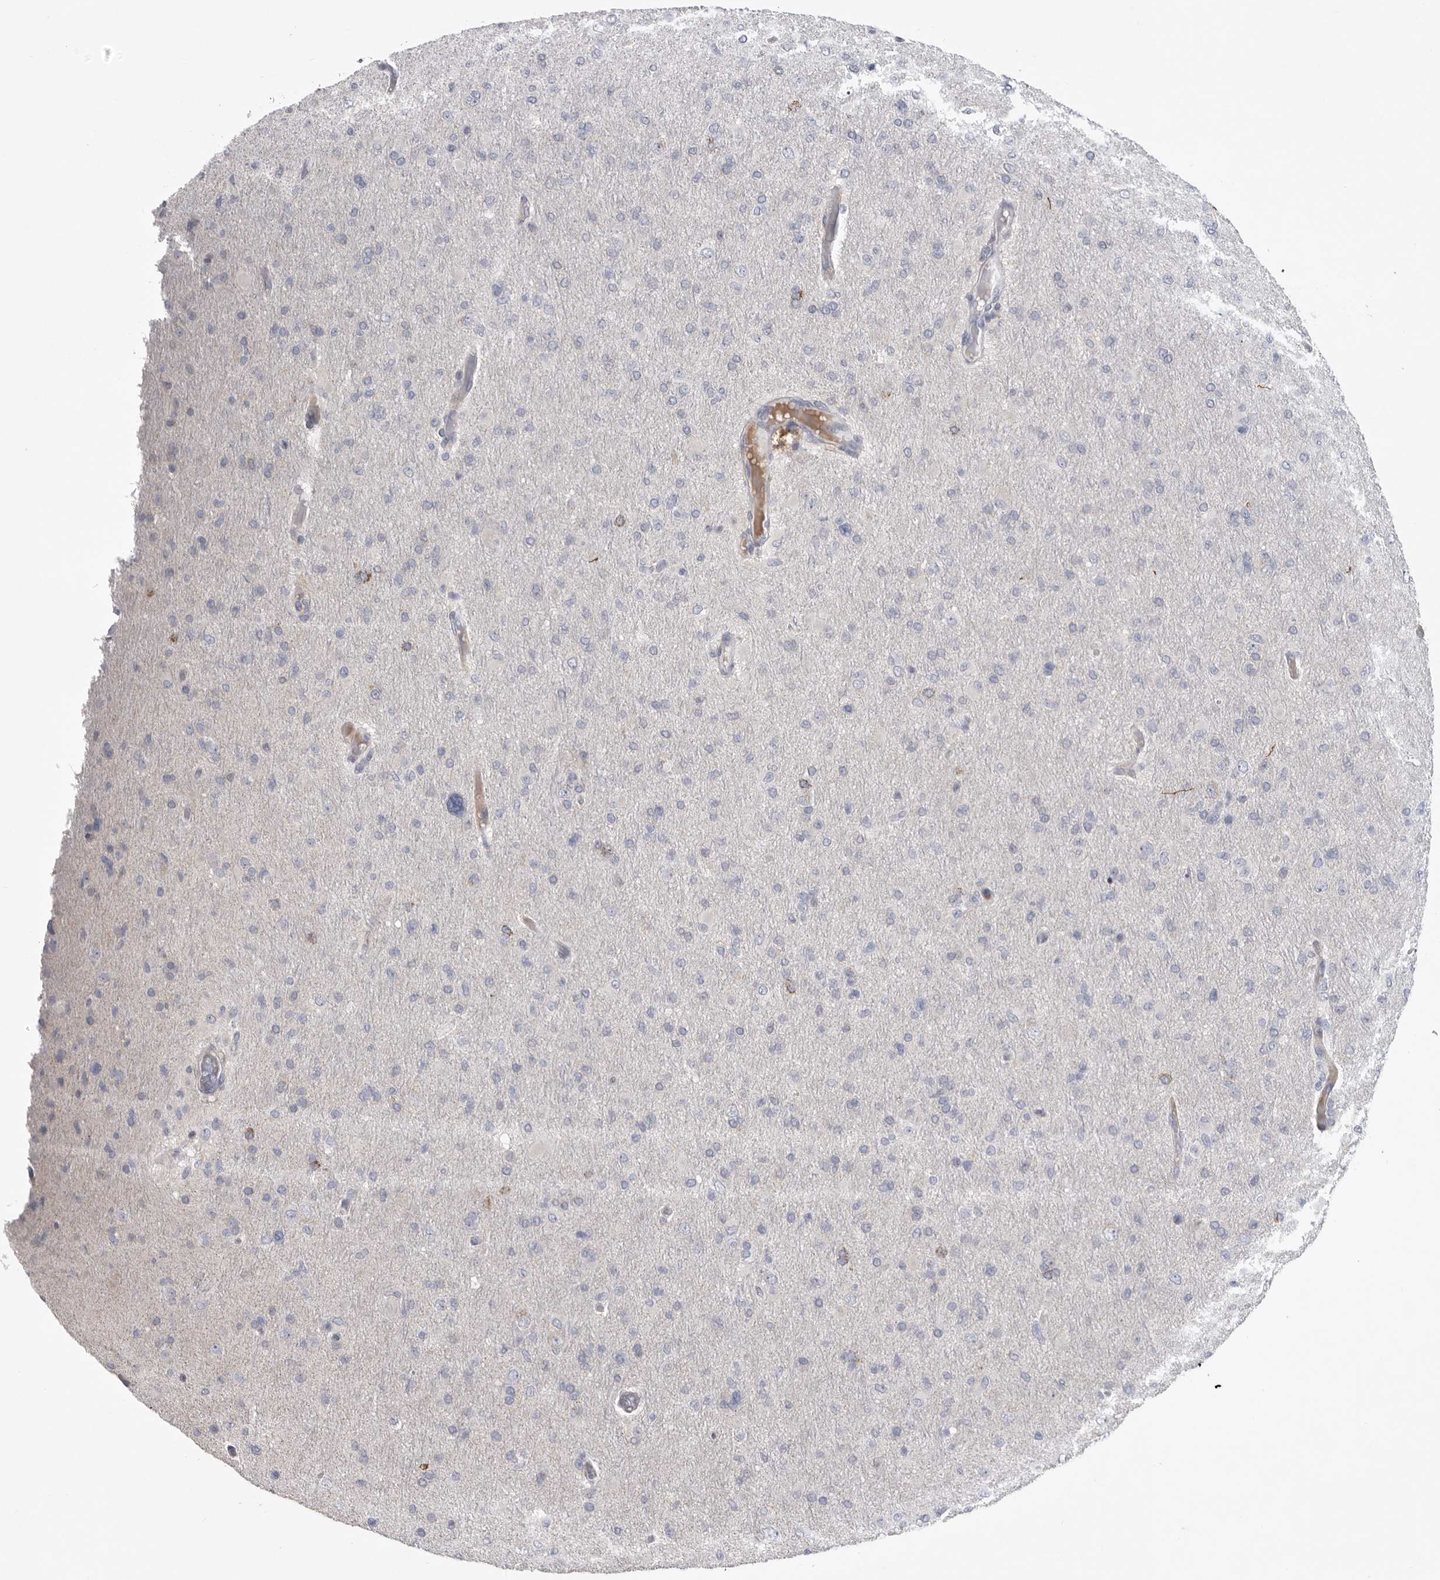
{"staining": {"intensity": "negative", "quantity": "none", "location": "none"}, "tissue": "glioma", "cell_type": "Tumor cells", "image_type": "cancer", "snomed": [{"axis": "morphology", "description": "Glioma, malignant, High grade"}, {"axis": "topography", "description": "Cerebral cortex"}], "caption": "Human malignant high-grade glioma stained for a protein using IHC demonstrates no staining in tumor cells.", "gene": "USP24", "patient": {"sex": "female", "age": 36}}